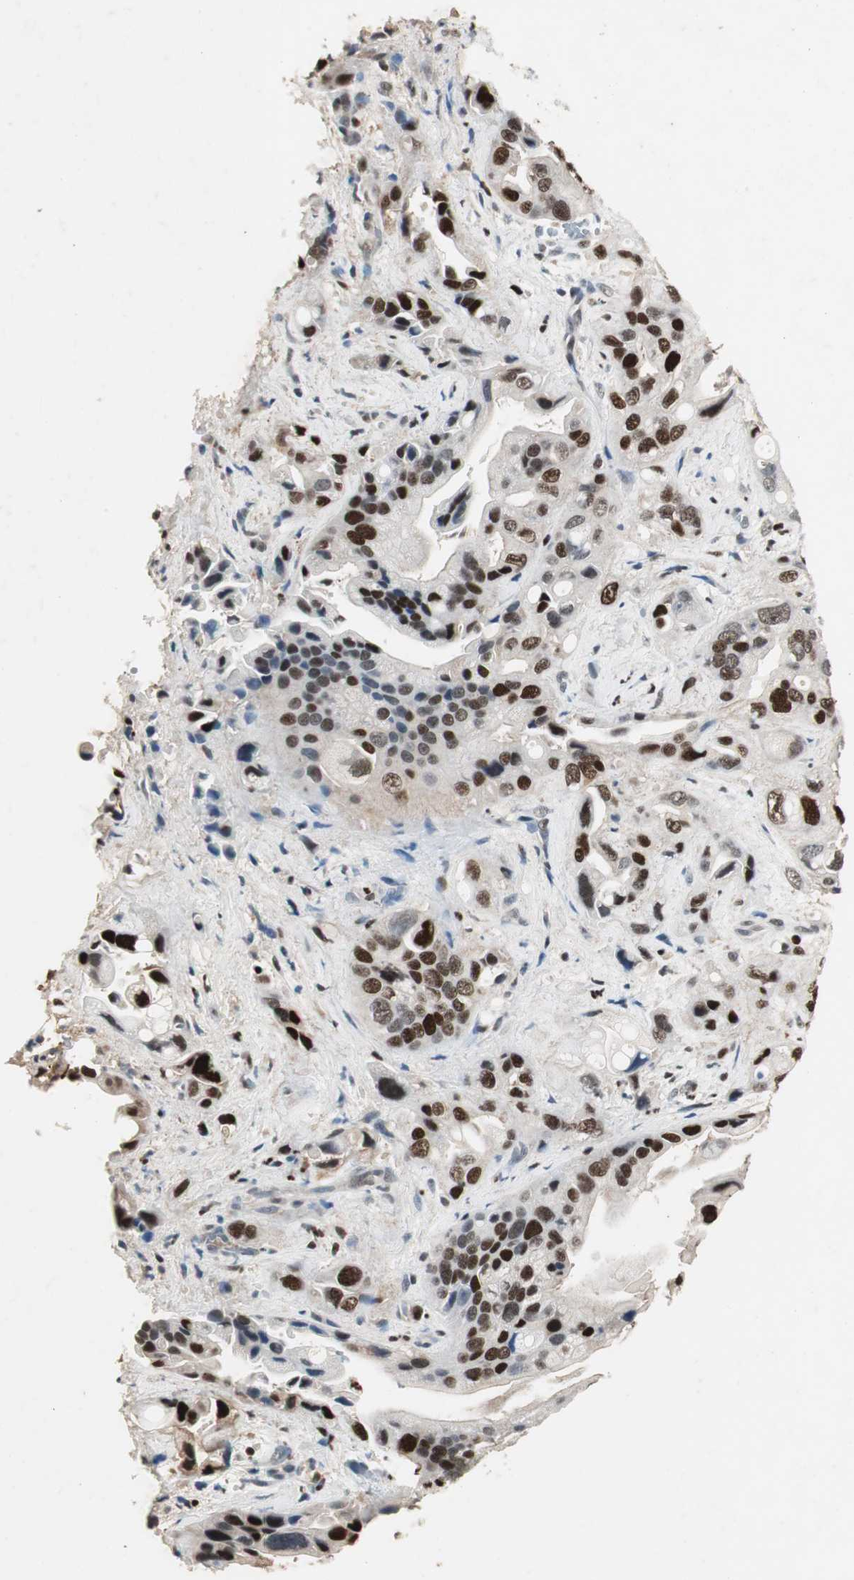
{"staining": {"intensity": "strong", "quantity": "25%-75%", "location": "nuclear"}, "tissue": "pancreatic cancer", "cell_type": "Tumor cells", "image_type": "cancer", "snomed": [{"axis": "morphology", "description": "Adenocarcinoma, NOS"}, {"axis": "topography", "description": "Pancreas"}], "caption": "Protein staining of adenocarcinoma (pancreatic) tissue shows strong nuclear expression in about 25%-75% of tumor cells.", "gene": "FEN1", "patient": {"sex": "female", "age": 77}}